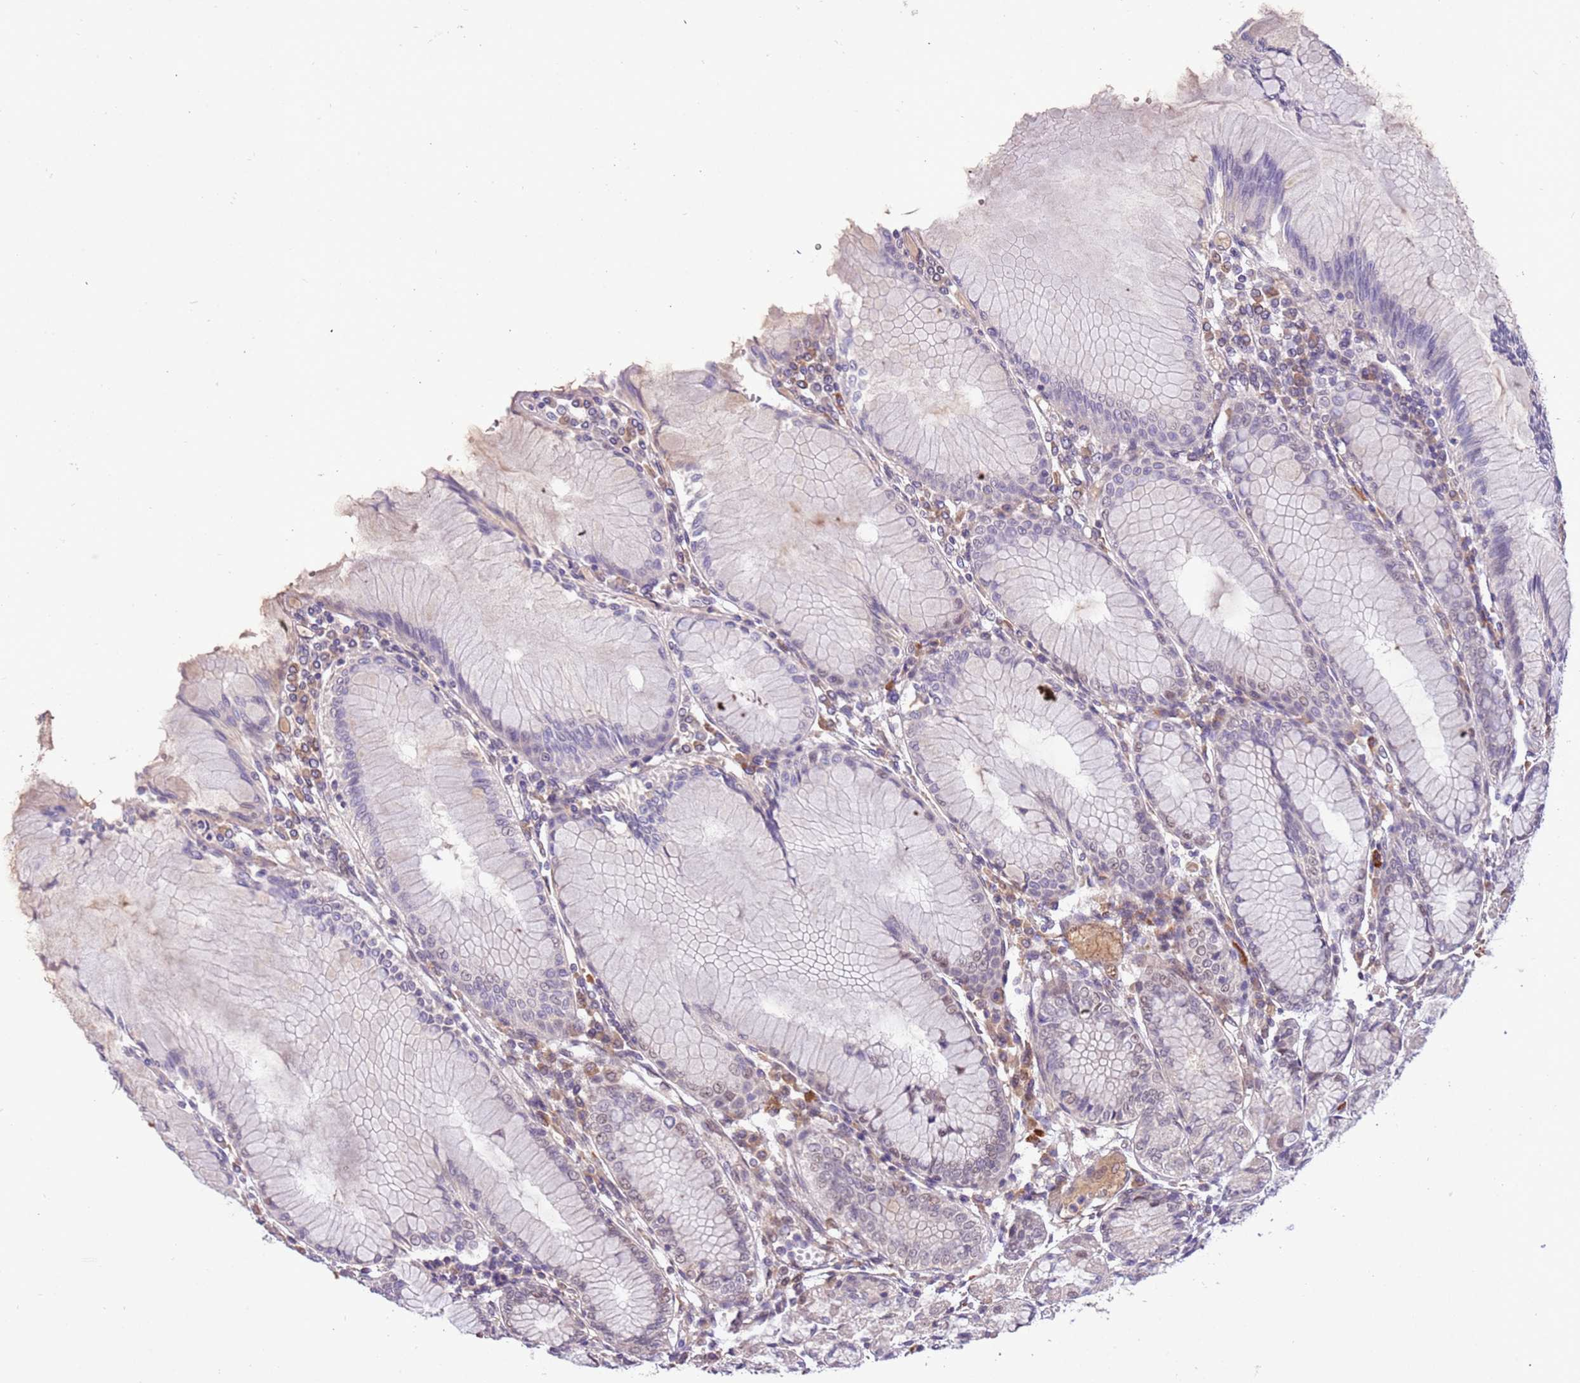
{"staining": {"intensity": "moderate", "quantity": "25%-75%", "location": "cytoplasmic/membranous,nuclear"}, "tissue": "stomach", "cell_type": "Glandular cells", "image_type": "normal", "snomed": [{"axis": "morphology", "description": "Normal tissue, NOS"}, {"axis": "topography", "description": "Stomach"}], "caption": "Moderate cytoplasmic/membranous,nuclear expression for a protein is seen in approximately 25%-75% of glandular cells of normal stomach using IHC.", "gene": "MAGEF1", "patient": {"sex": "female", "age": 57}}